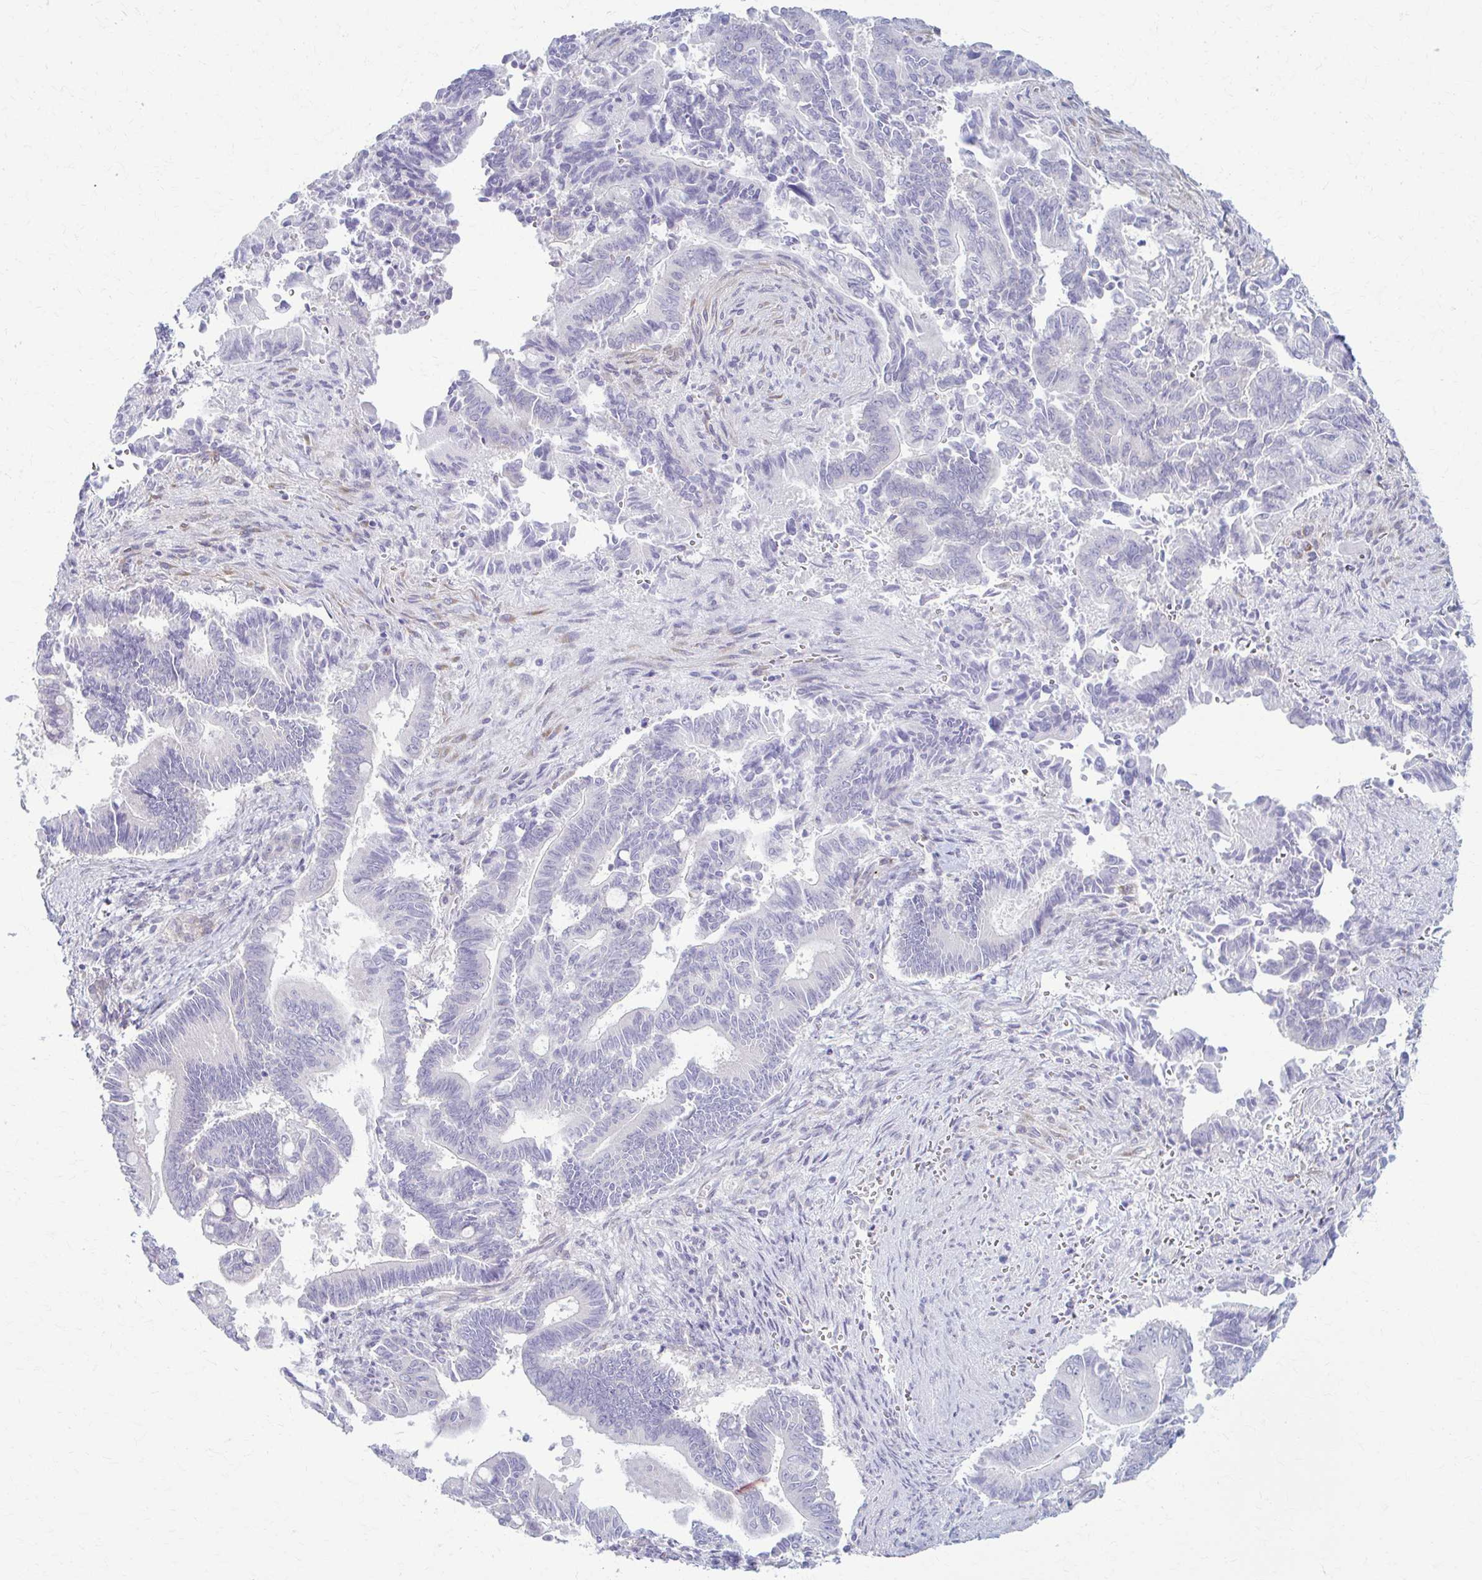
{"staining": {"intensity": "negative", "quantity": "none", "location": "none"}, "tissue": "pancreatic cancer", "cell_type": "Tumor cells", "image_type": "cancer", "snomed": [{"axis": "morphology", "description": "Adenocarcinoma, NOS"}, {"axis": "topography", "description": "Pancreas"}], "caption": "IHC image of neoplastic tissue: pancreatic cancer (adenocarcinoma) stained with DAB reveals no significant protein expression in tumor cells.", "gene": "PRKRA", "patient": {"sex": "male", "age": 68}}